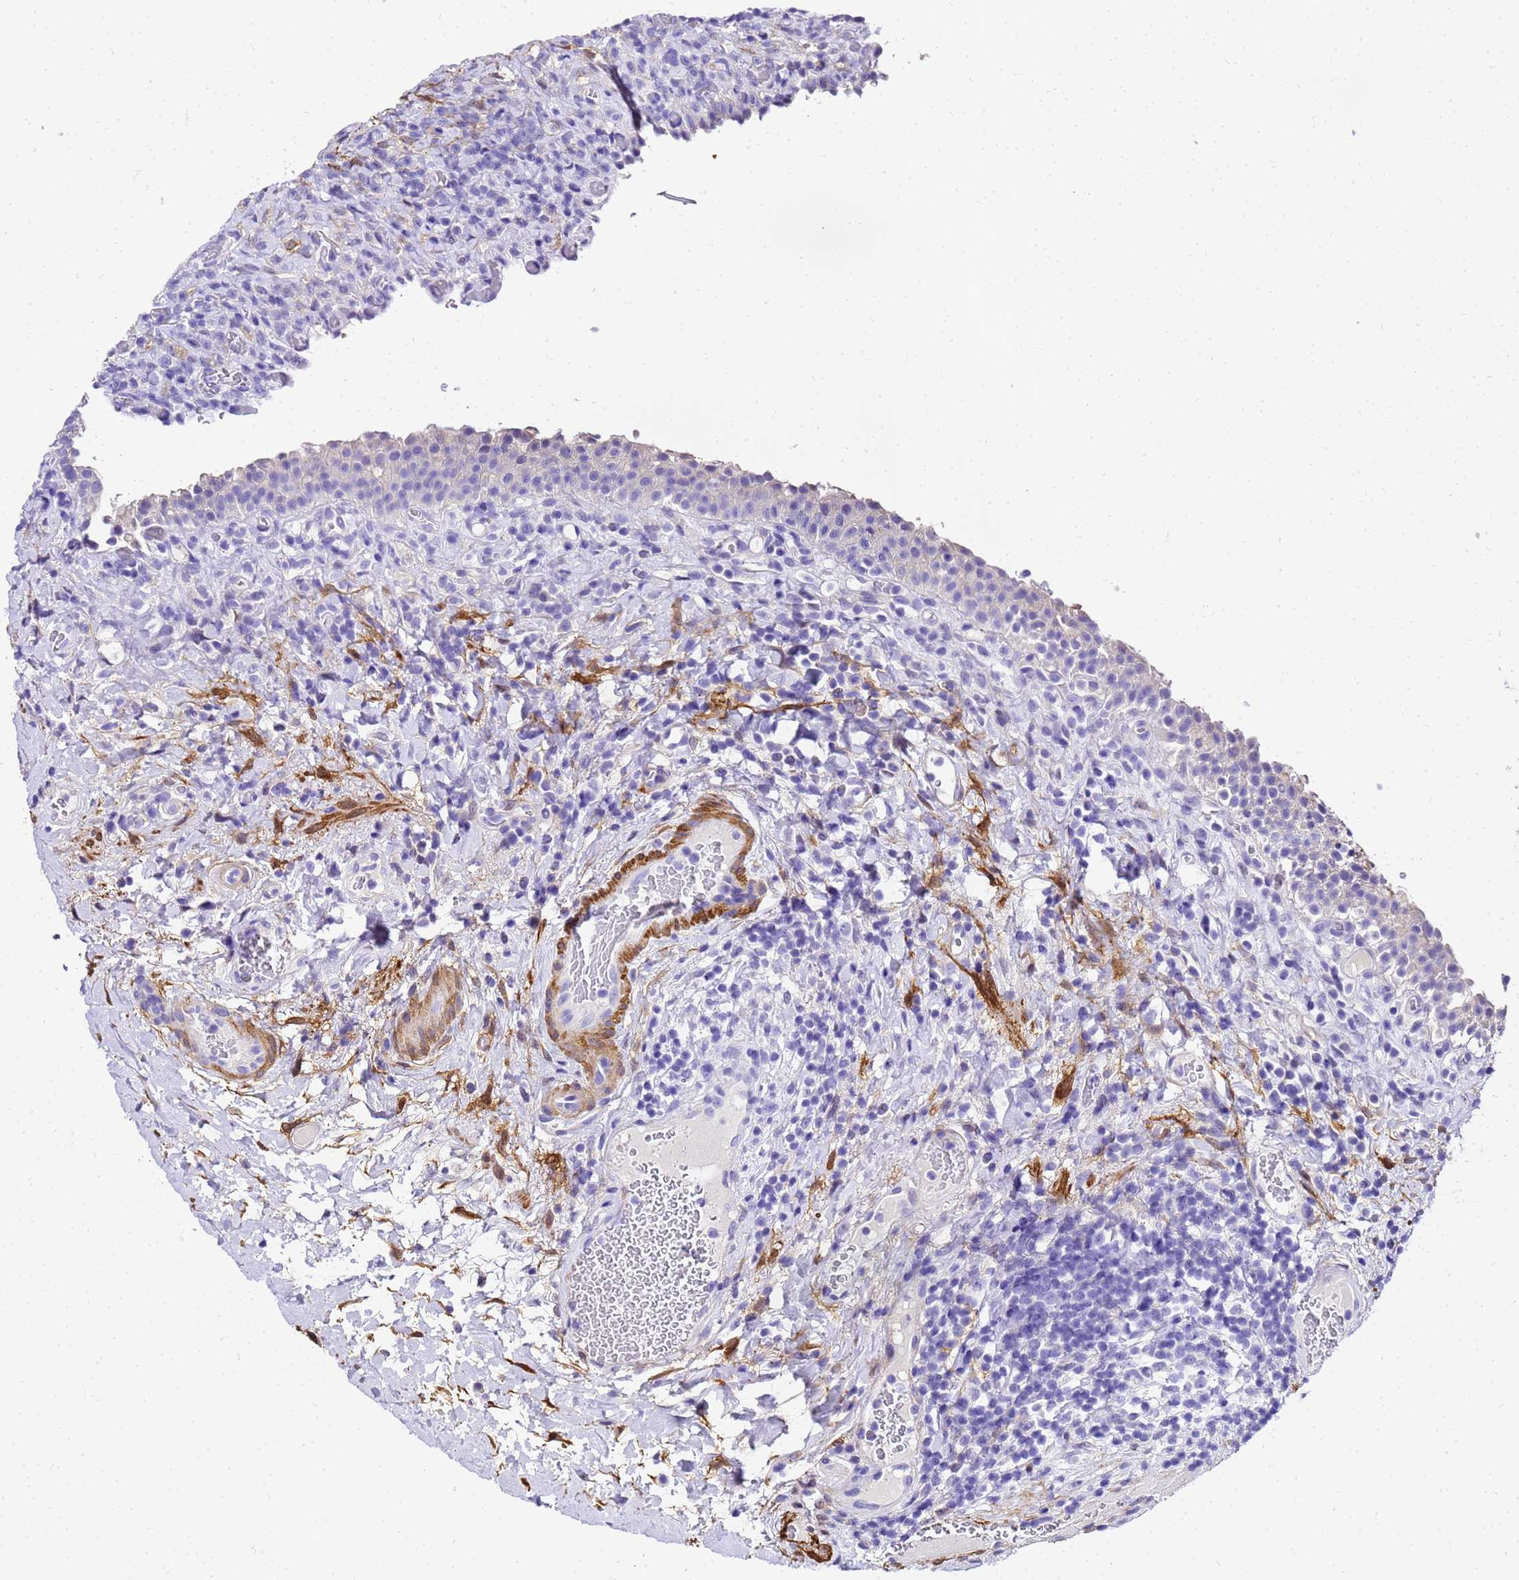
{"staining": {"intensity": "negative", "quantity": "none", "location": "none"}, "tissue": "urinary bladder", "cell_type": "Urothelial cells", "image_type": "normal", "snomed": [{"axis": "morphology", "description": "Normal tissue, NOS"}, {"axis": "morphology", "description": "Inflammation, NOS"}, {"axis": "topography", "description": "Urinary bladder"}], "caption": "This is an IHC micrograph of unremarkable urinary bladder. There is no positivity in urothelial cells.", "gene": "HSPB6", "patient": {"sex": "male", "age": 64}}